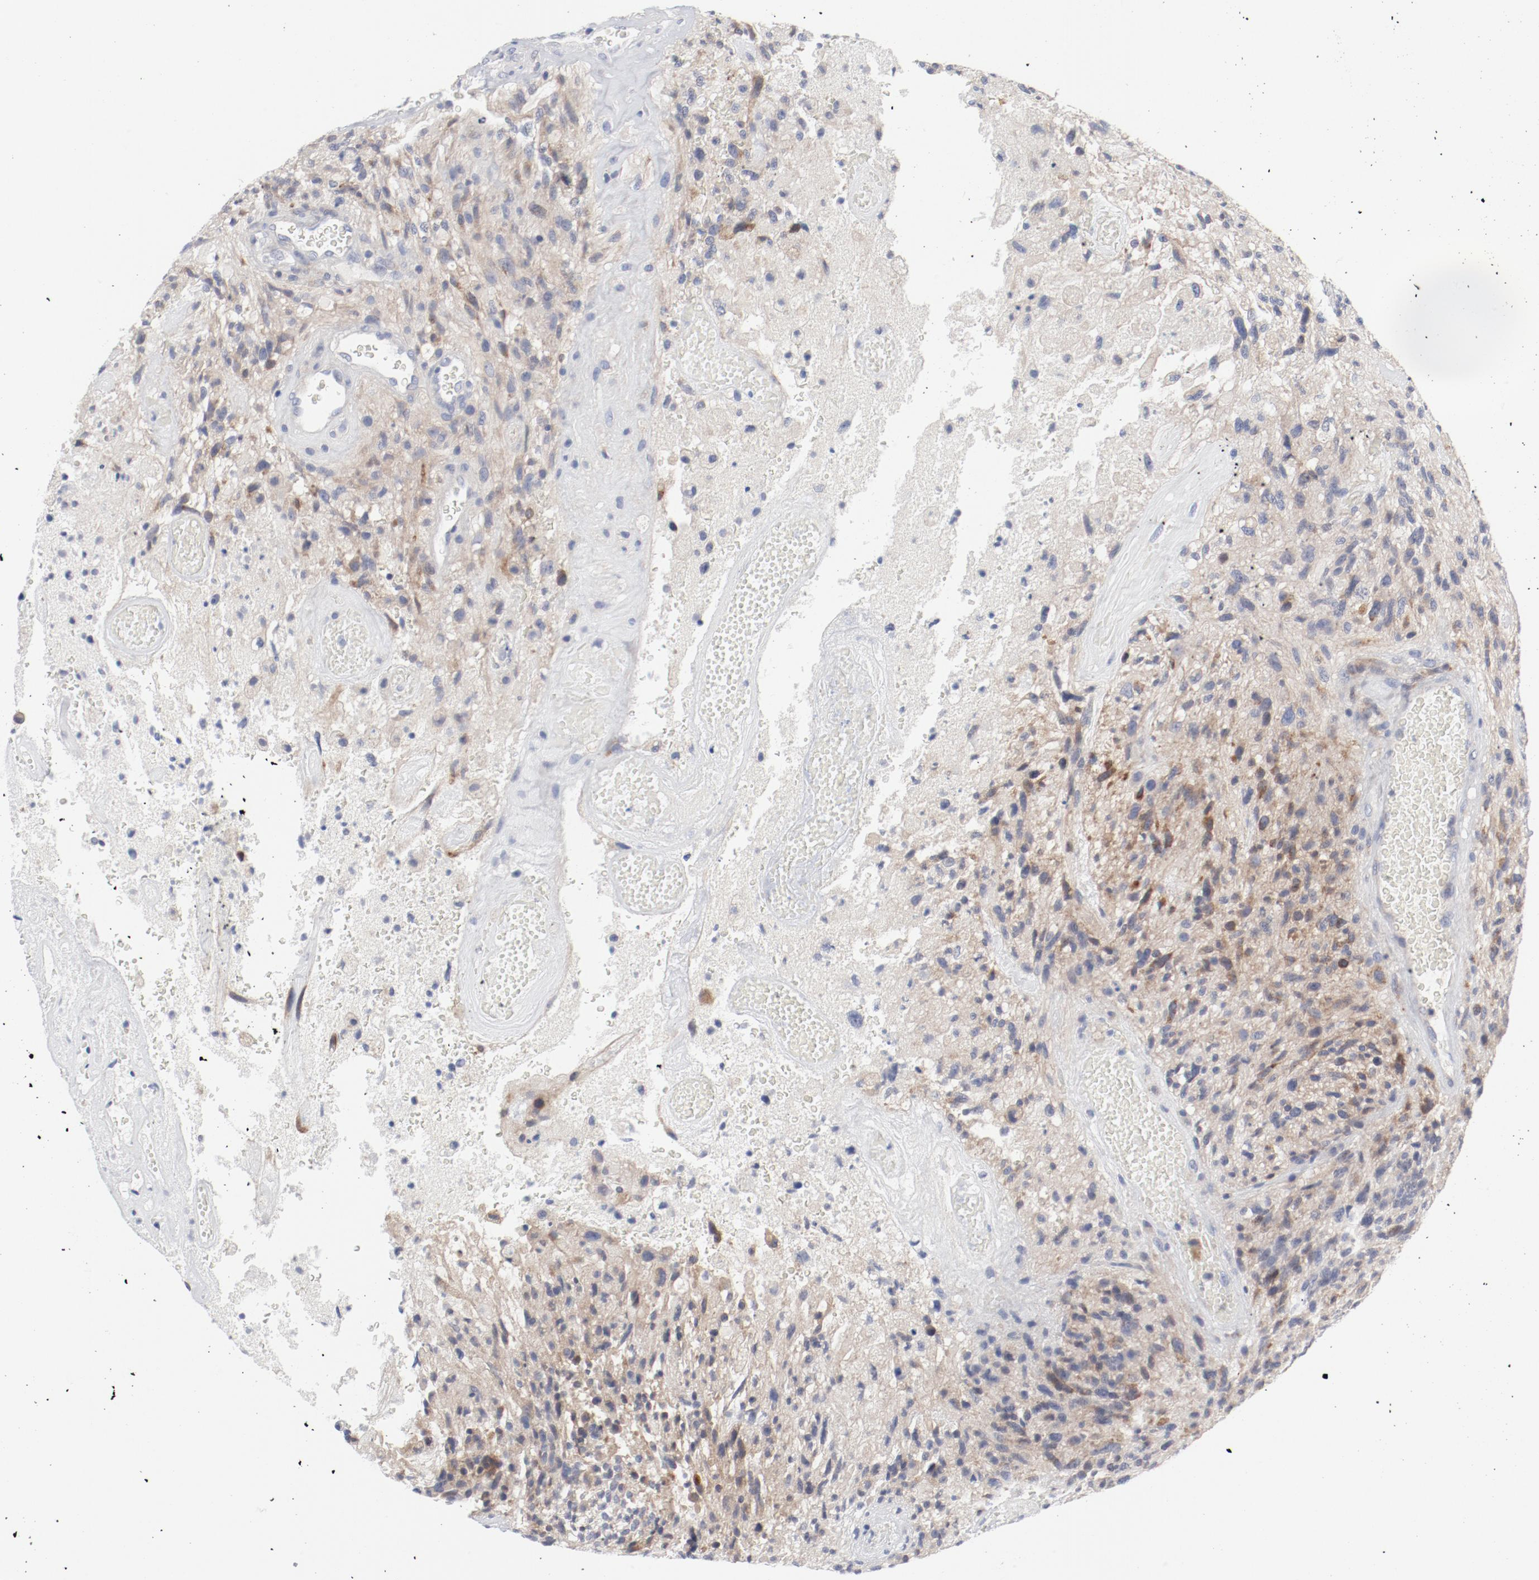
{"staining": {"intensity": "moderate", "quantity": ">75%", "location": "cytoplasmic/membranous"}, "tissue": "glioma", "cell_type": "Tumor cells", "image_type": "cancer", "snomed": [{"axis": "morphology", "description": "Normal tissue, NOS"}, {"axis": "morphology", "description": "Glioma, malignant, High grade"}, {"axis": "topography", "description": "Cerebral cortex"}], "caption": "Glioma tissue shows moderate cytoplasmic/membranous positivity in about >75% of tumor cells", "gene": "BAD", "patient": {"sex": "male", "age": 75}}